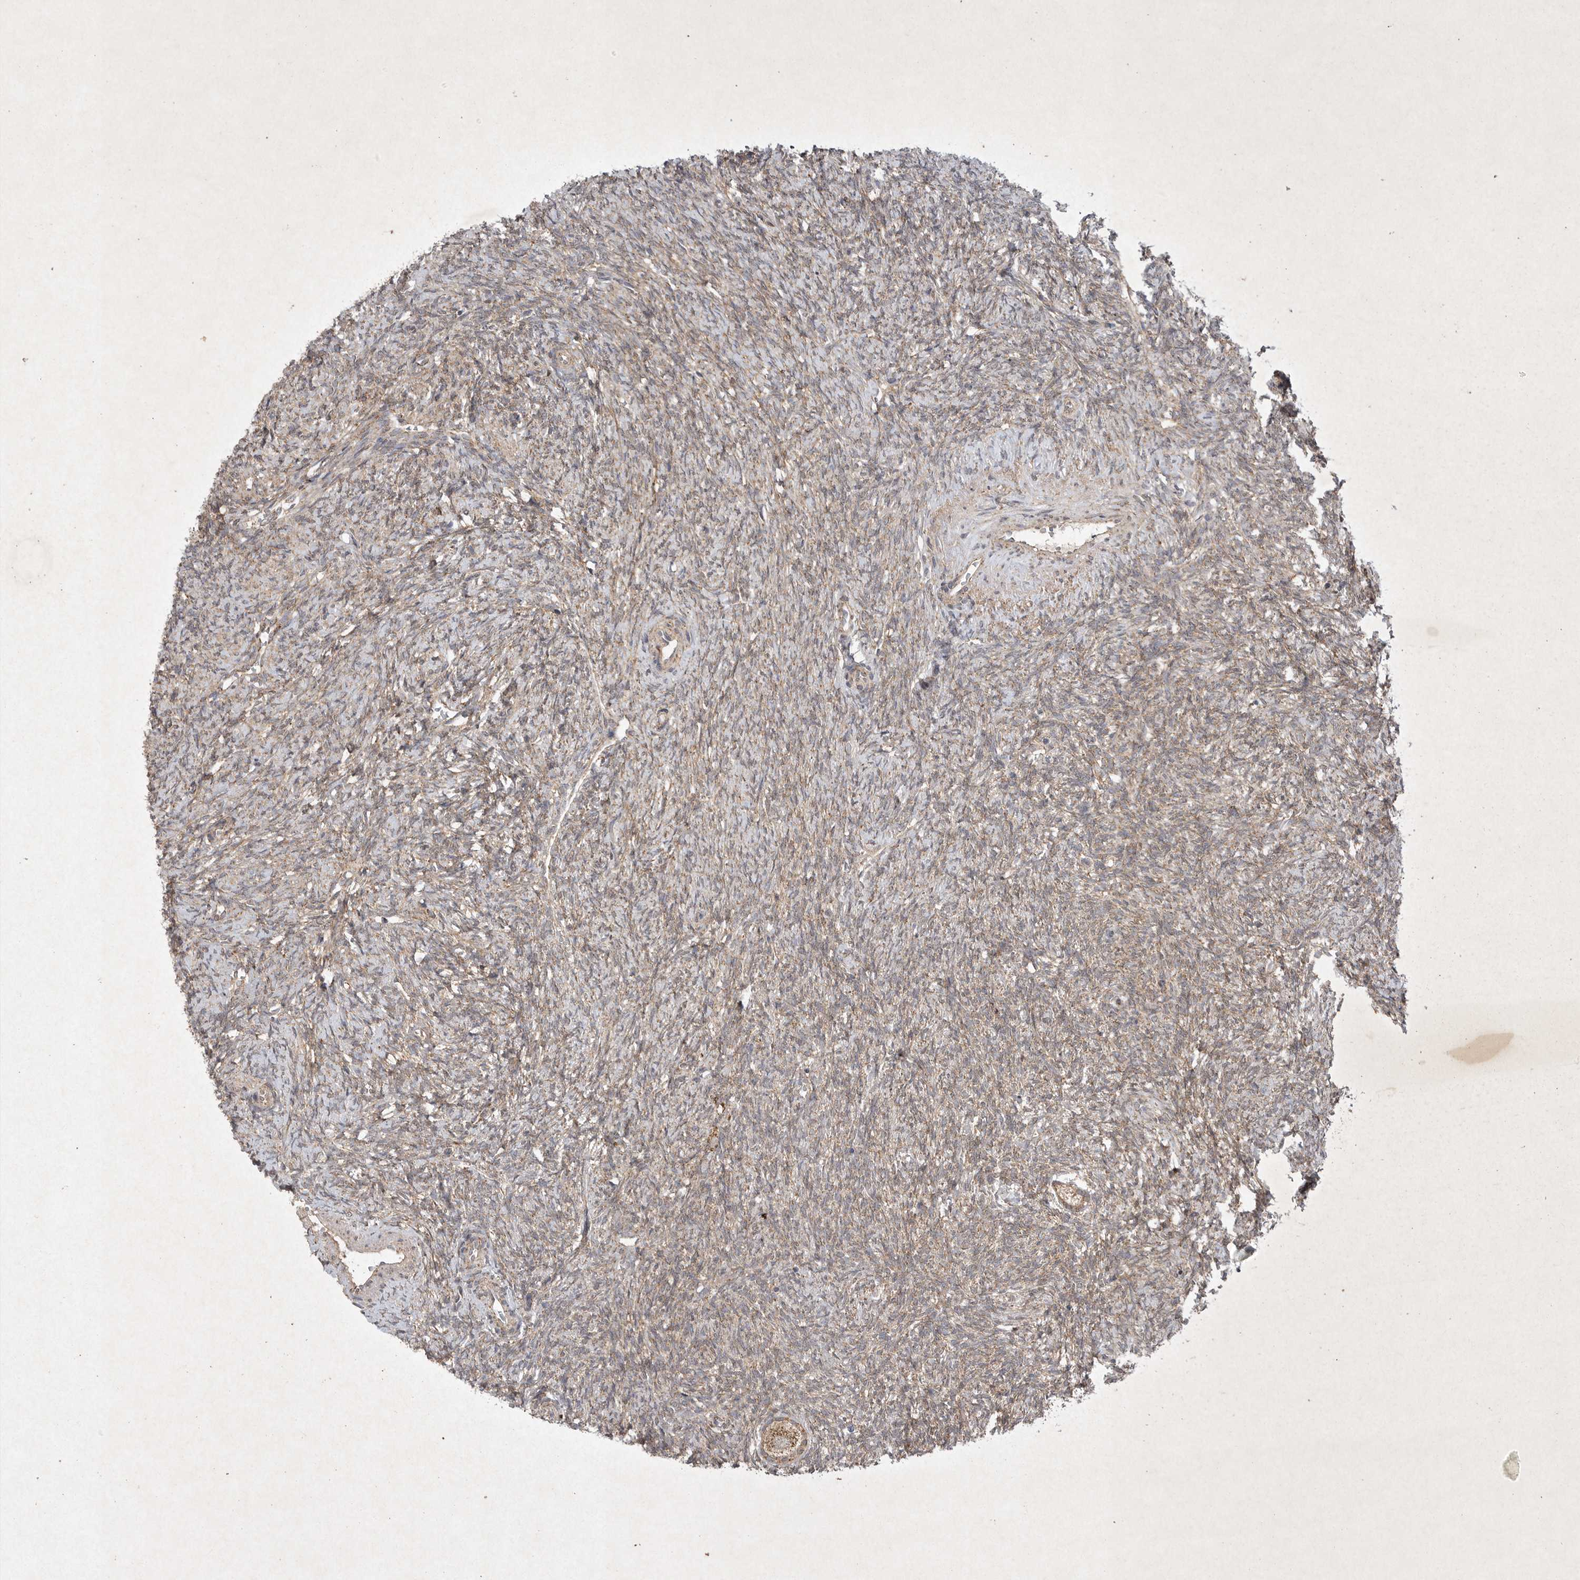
{"staining": {"intensity": "strong", "quantity": ">75%", "location": "cytoplasmic/membranous"}, "tissue": "ovary", "cell_type": "Follicle cells", "image_type": "normal", "snomed": [{"axis": "morphology", "description": "Normal tissue, NOS"}, {"axis": "topography", "description": "Ovary"}], "caption": "Strong cytoplasmic/membranous expression for a protein is seen in approximately >75% of follicle cells of unremarkable ovary using IHC.", "gene": "DDR1", "patient": {"sex": "female", "age": 41}}